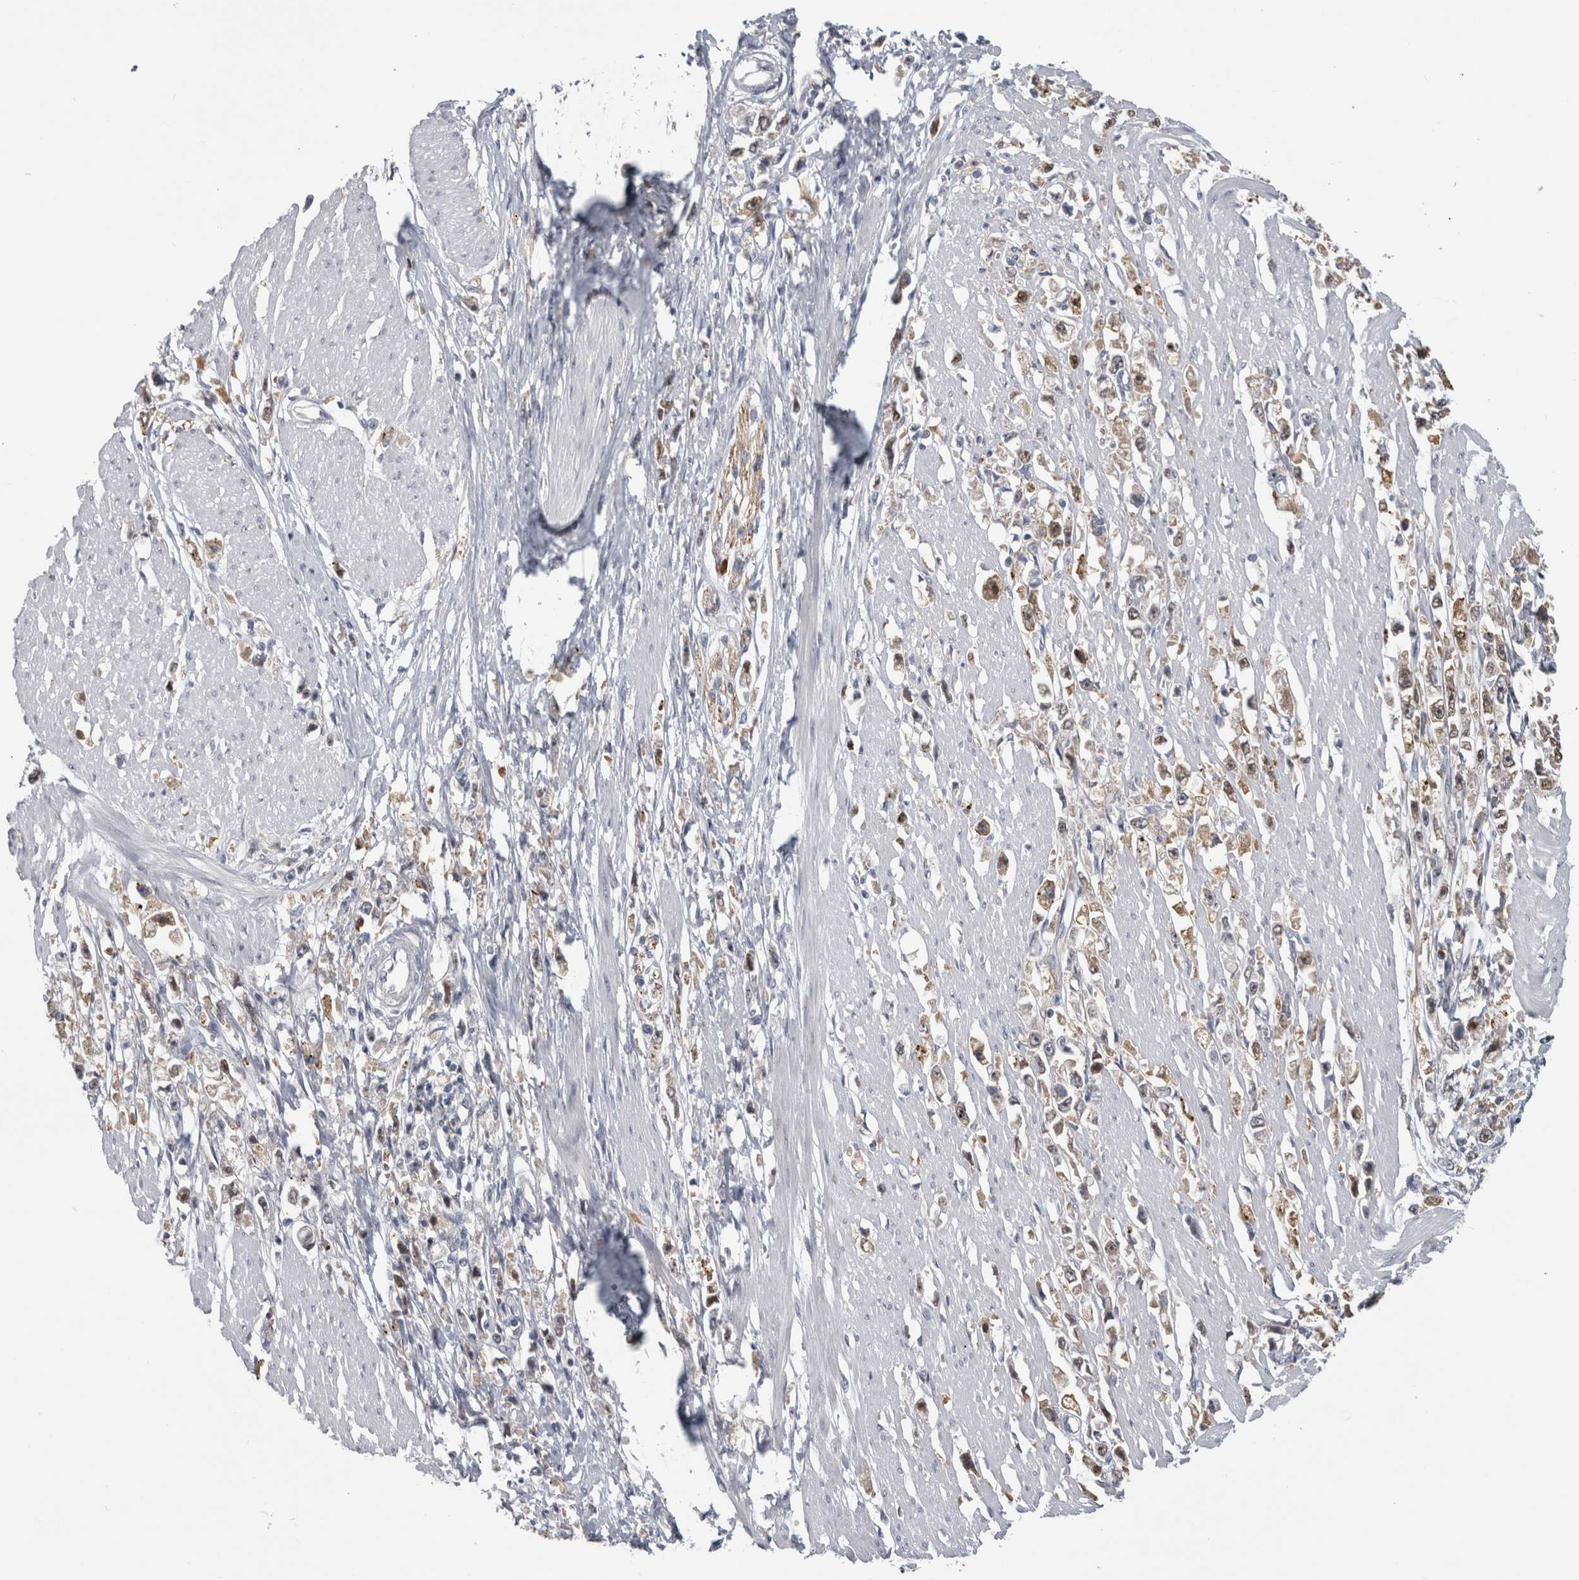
{"staining": {"intensity": "weak", "quantity": "25%-75%", "location": "cytoplasmic/membranous"}, "tissue": "stomach cancer", "cell_type": "Tumor cells", "image_type": "cancer", "snomed": [{"axis": "morphology", "description": "Adenocarcinoma, NOS"}, {"axis": "topography", "description": "Stomach"}], "caption": "A photomicrograph of stomach adenocarcinoma stained for a protein reveals weak cytoplasmic/membranous brown staining in tumor cells.", "gene": "TMEM242", "patient": {"sex": "female", "age": 59}}